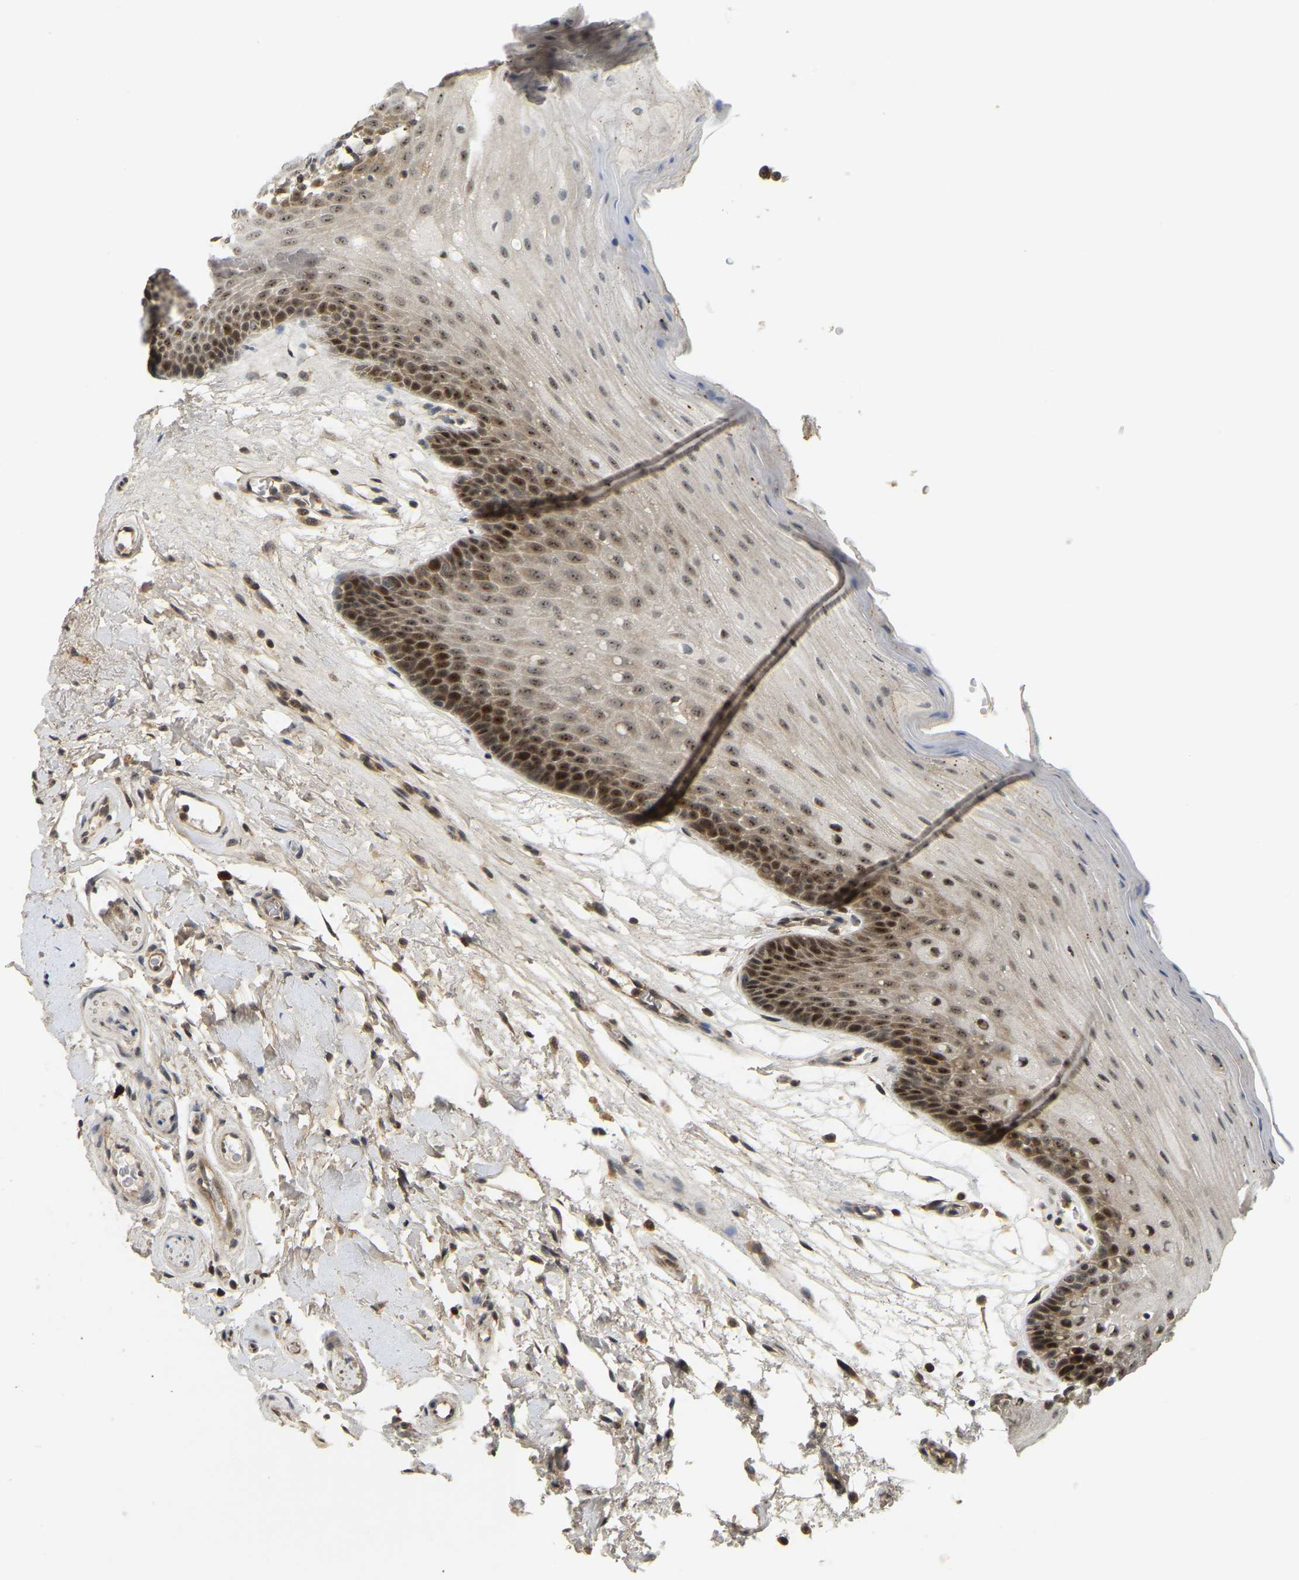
{"staining": {"intensity": "strong", "quantity": "25%-75%", "location": "nuclear"}, "tissue": "oral mucosa", "cell_type": "Squamous epithelial cells", "image_type": "normal", "snomed": [{"axis": "morphology", "description": "Normal tissue, NOS"}, {"axis": "morphology", "description": "Squamous cell carcinoma, NOS"}, {"axis": "topography", "description": "Oral tissue"}, {"axis": "topography", "description": "Head-Neck"}], "caption": "DAB (3,3'-diaminobenzidine) immunohistochemical staining of benign human oral mucosa displays strong nuclear protein positivity in approximately 25%-75% of squamous epithelial cells. The staining was performed using DAB, with brown indicating positive protein expression. Nuclei are stained blue with hematoxylin.", "gene": "BRF2", "patient": {"sex": "male", "age": 71}}